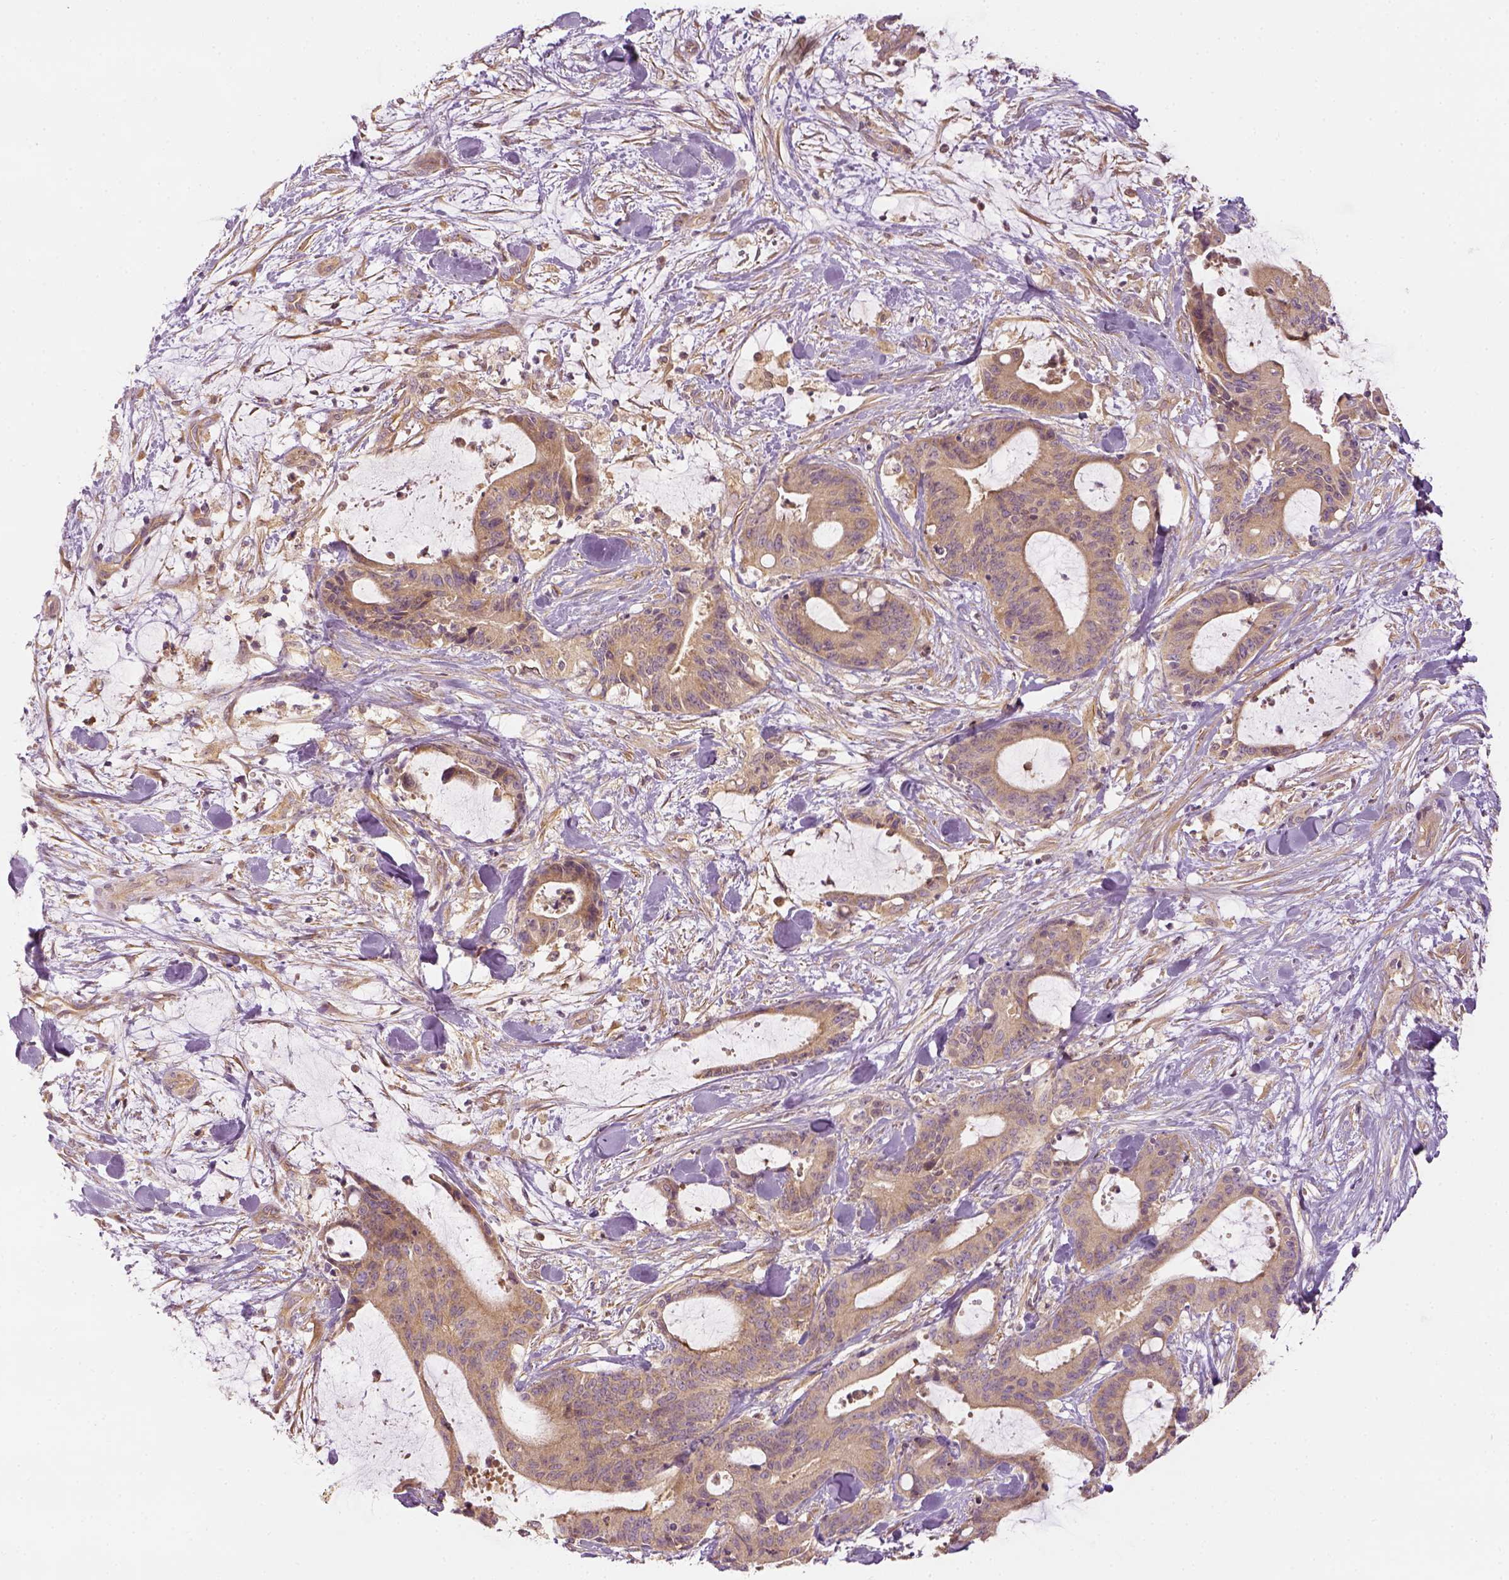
{"staining": {"intensity": "weak", "quantity": ">75%", "location": "cytoplasmic/membranous"}, "tissue": "liver cancer", "cell_type": "Tumor cells", "image_type": "cancer", "snomed": [{"axis": "morphology", "description": "Cholangiocarcinoma"}, {"axis": "topography", "description": "Liver"}], "caption": "Tumor cells demonstrate low levels of weak cytoplasmic/membranous staining in approximately >75% of cells in liver cholangiocarcinoma.", "gene": "PAIP1", "patient": {"sex": "female", "age": 73}}